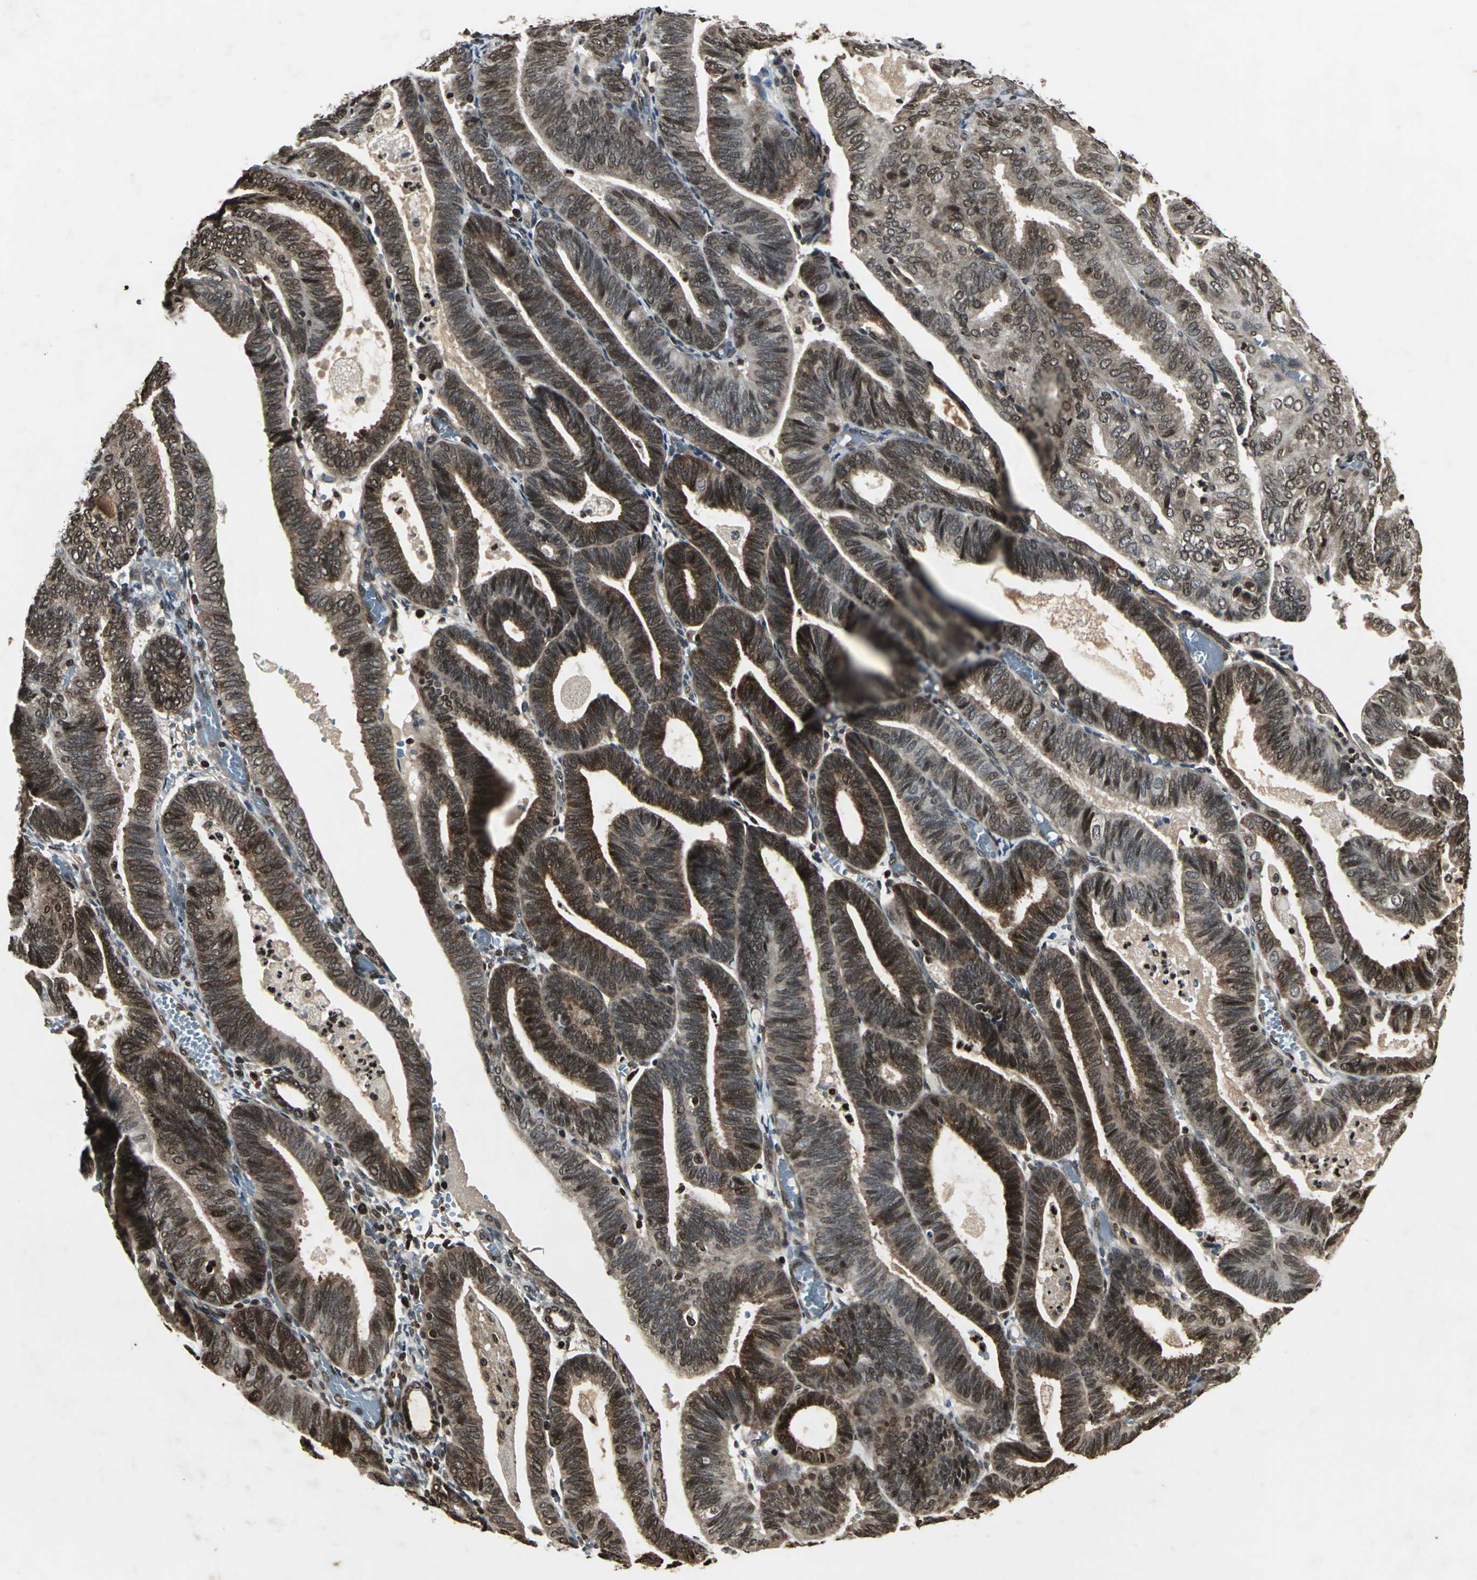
{"staining": {"intensity": "strong", "quantity": ">75%", "location": "cytoplasmic/membranous,nuclear"}, "tissue": "endometrial cancer", "cell_type": "Tumor cells", "image_type": "cancer", "snomed": [{"axis": "morphology", "description": "Adenocarcinoma, NOS"}, {"axis": "topography", "description": "Uterus"}], "caption": "Immunohistochemical staining of endometrial cancer demonstrates high levels of strong cytoplasmic/membranous and nuclear protein staining in approximately >75% of tumor cells.", "gene": "AHR", "patient": {"sex": "female", "age": 60}}